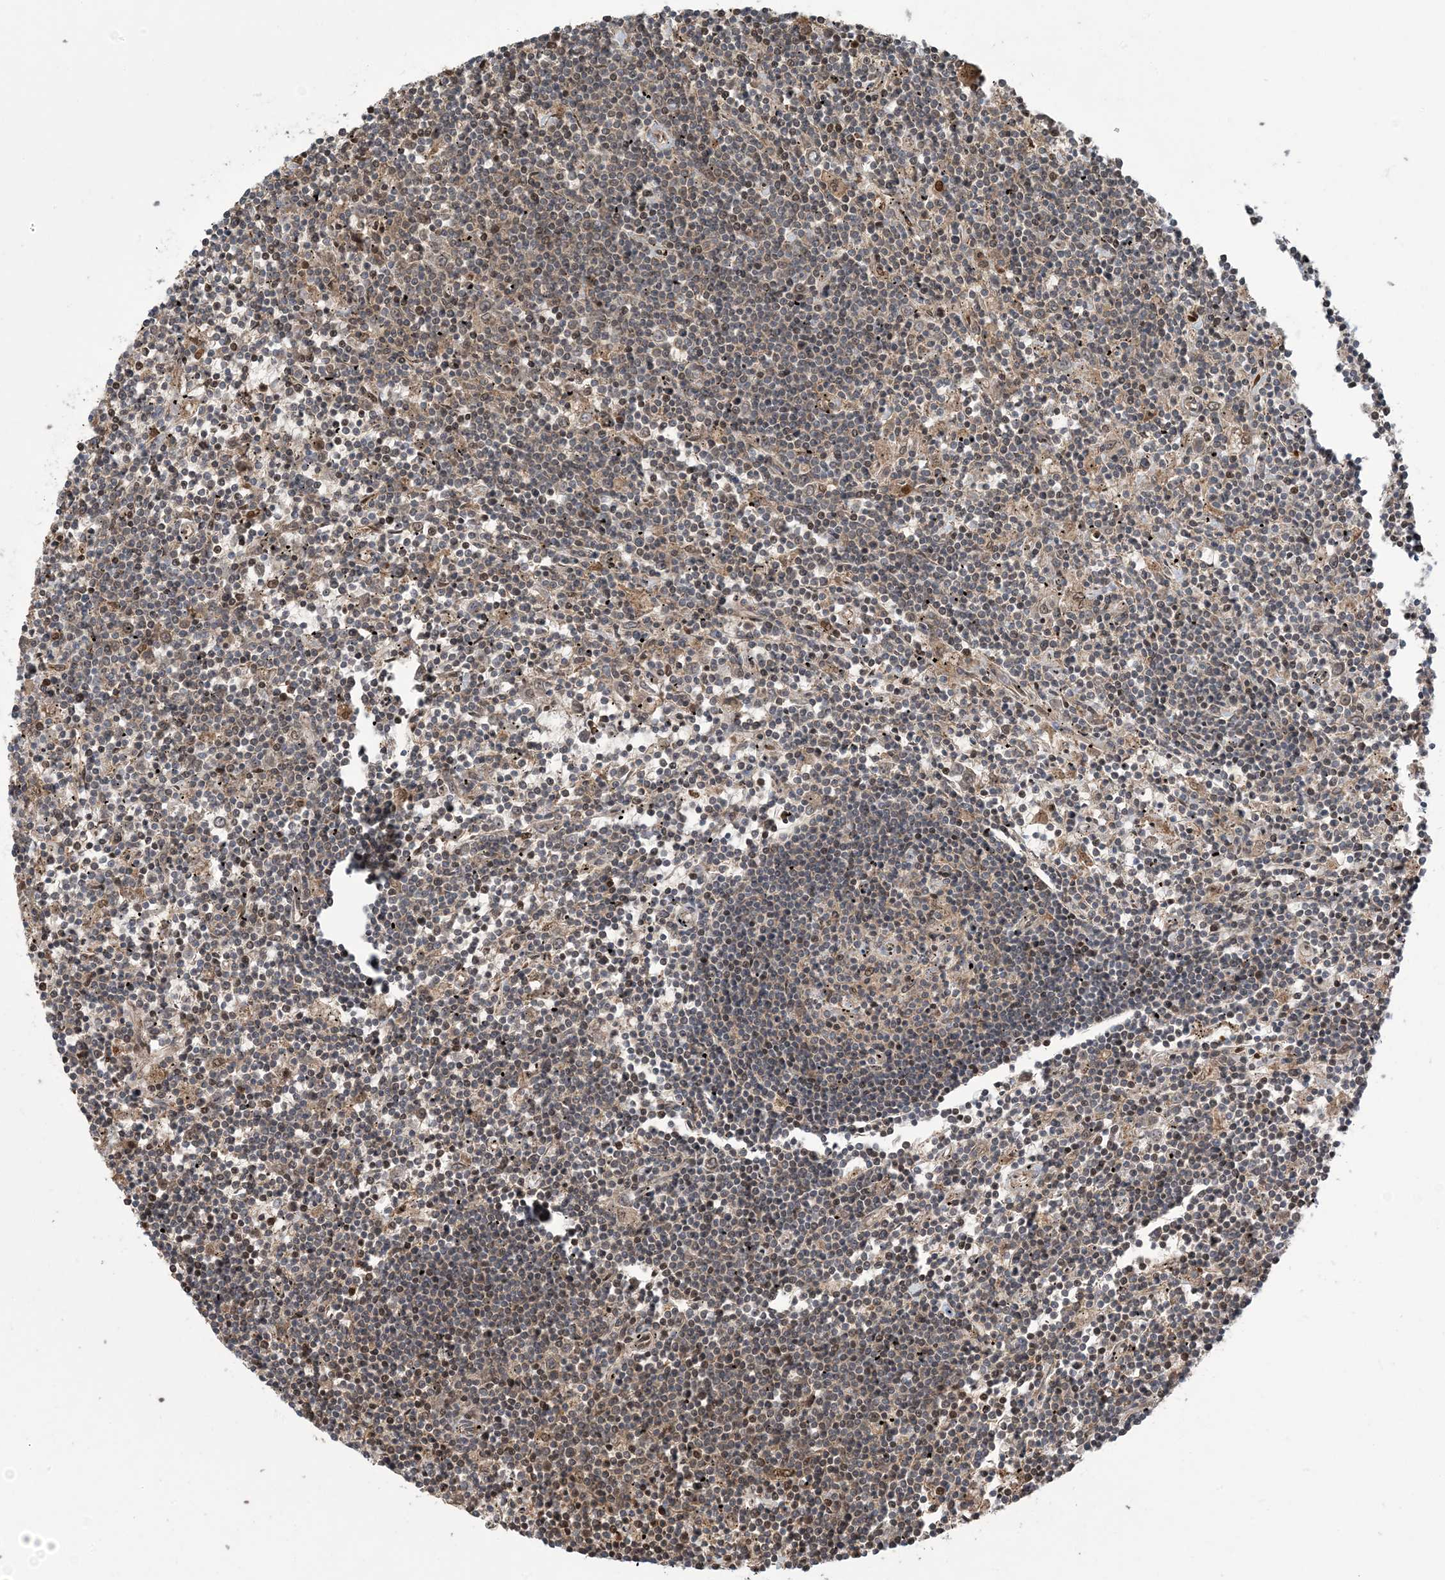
{"staining": {"intensity": "weak", "quantity": "25%-75%", "location": "cytoplasmic/membranous"}, "tissue": "lymphoma", "cell_type": "Tumor cells", "image_type": "cancer", "snomed": [{"axis": "morphology", "description": "Malignant lymphoma, non-Hodgkin's type, Low grade"}, {"axis": "topography", "description": "Spleen"}], "caption": "Immunohistochemistry (IHC) micrograph of lymphoma stained for a protein (brown), which shows low levels of weak cytoplasmic/membranous staining in approximately 25%-75% of tumor cells.", "gene": "ERI2", "patient": {"sex": "male", "age": 76}}